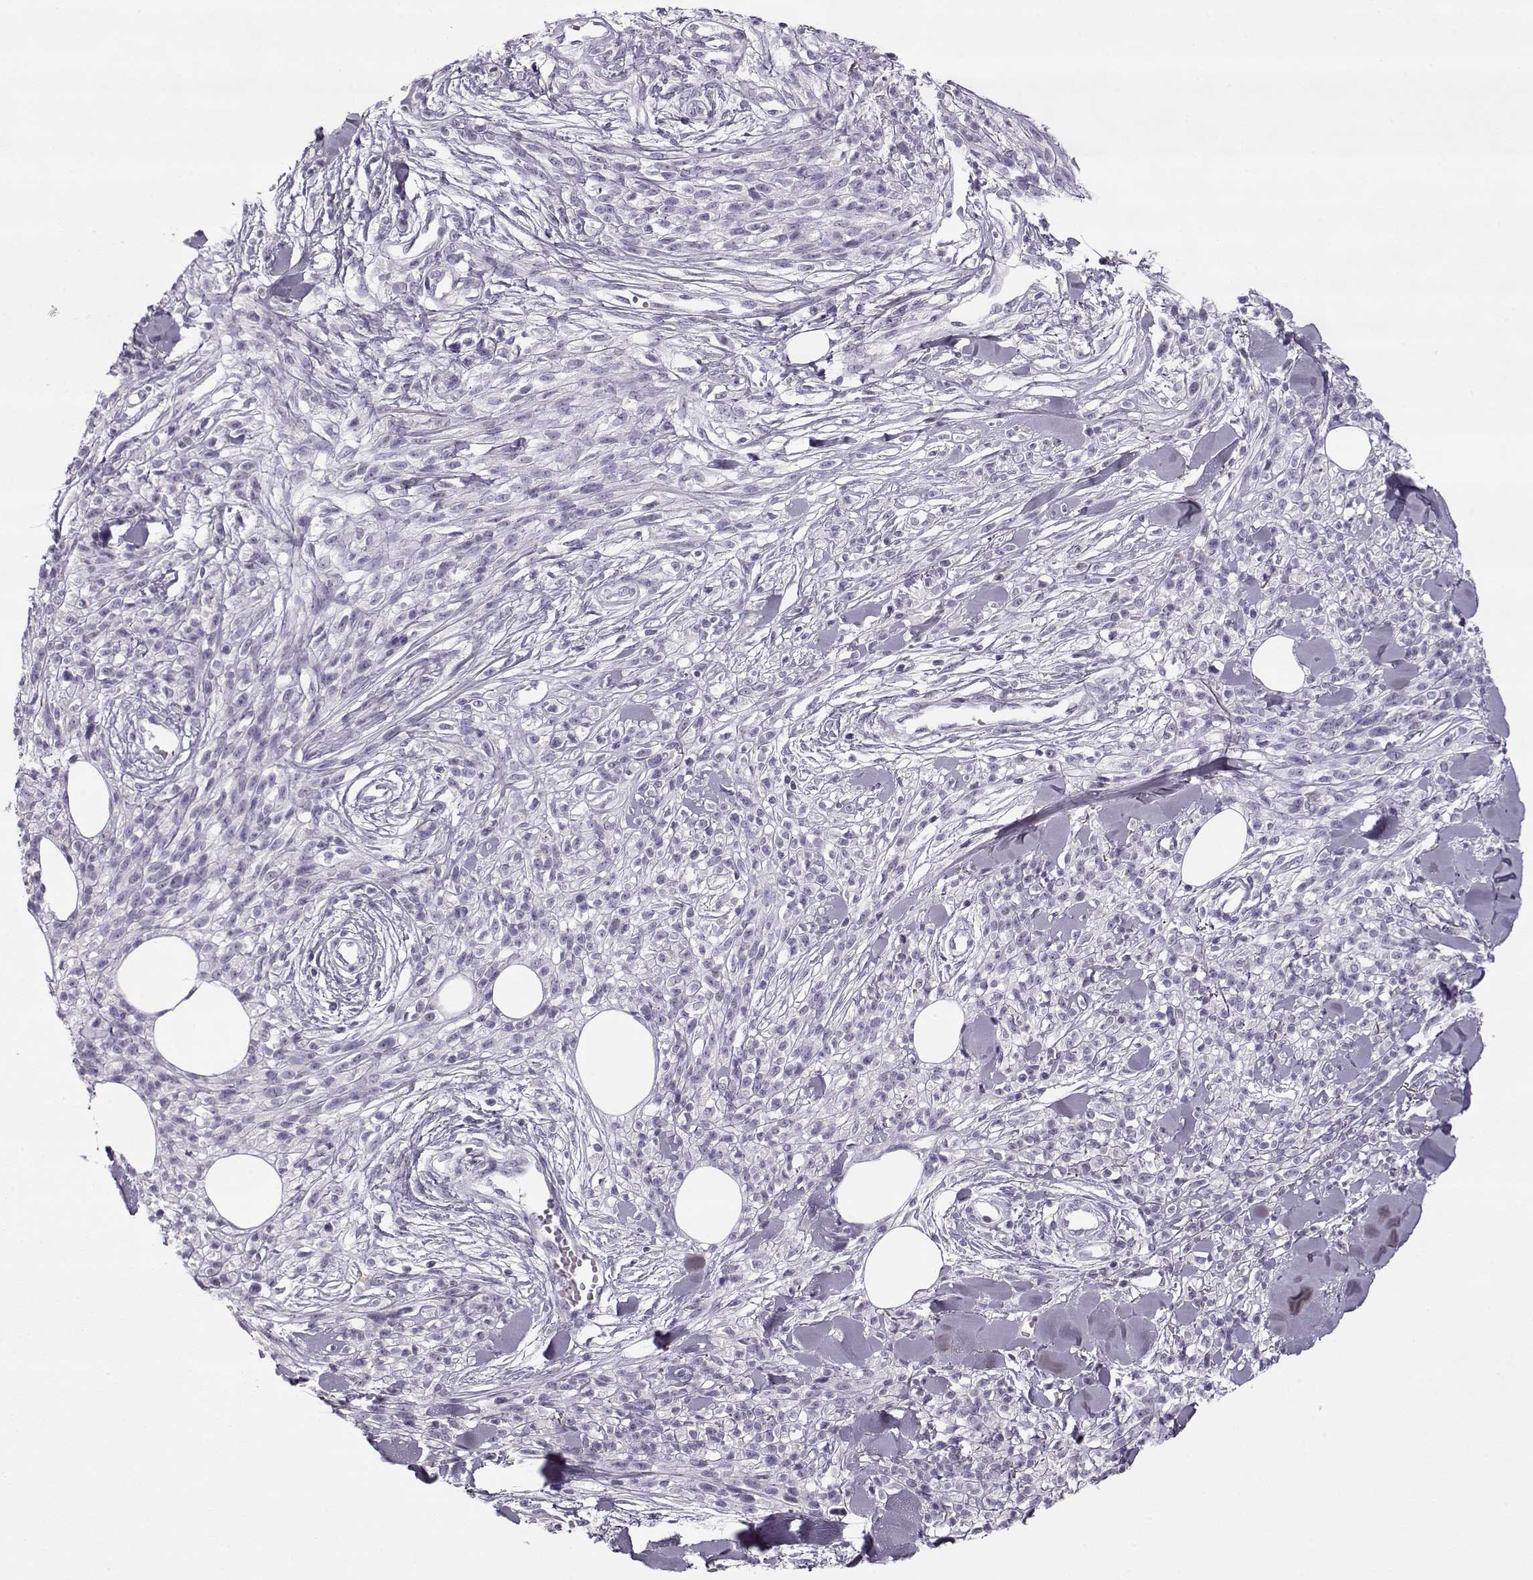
{"staining": {"intensity": "negative", "quantity": "none", "location": "none"}, "tissue": "melanoma", "cell_type": "Tumor cells", "image_type": "cancer", "snomed": [{"axis": "morphology", "description": "Malignant melanoma, NOS"}, {"axis": "topography", "description": "Skin"}, {"axis": "topography", "description": "Skin of trunk"}], "caption": "IHC histopathology image of melanoma stained for a protein (brown), which exhibits no expression in tumor cells.", "gene": "PNMT", "patient": {"sex": "male", "age": 74}}